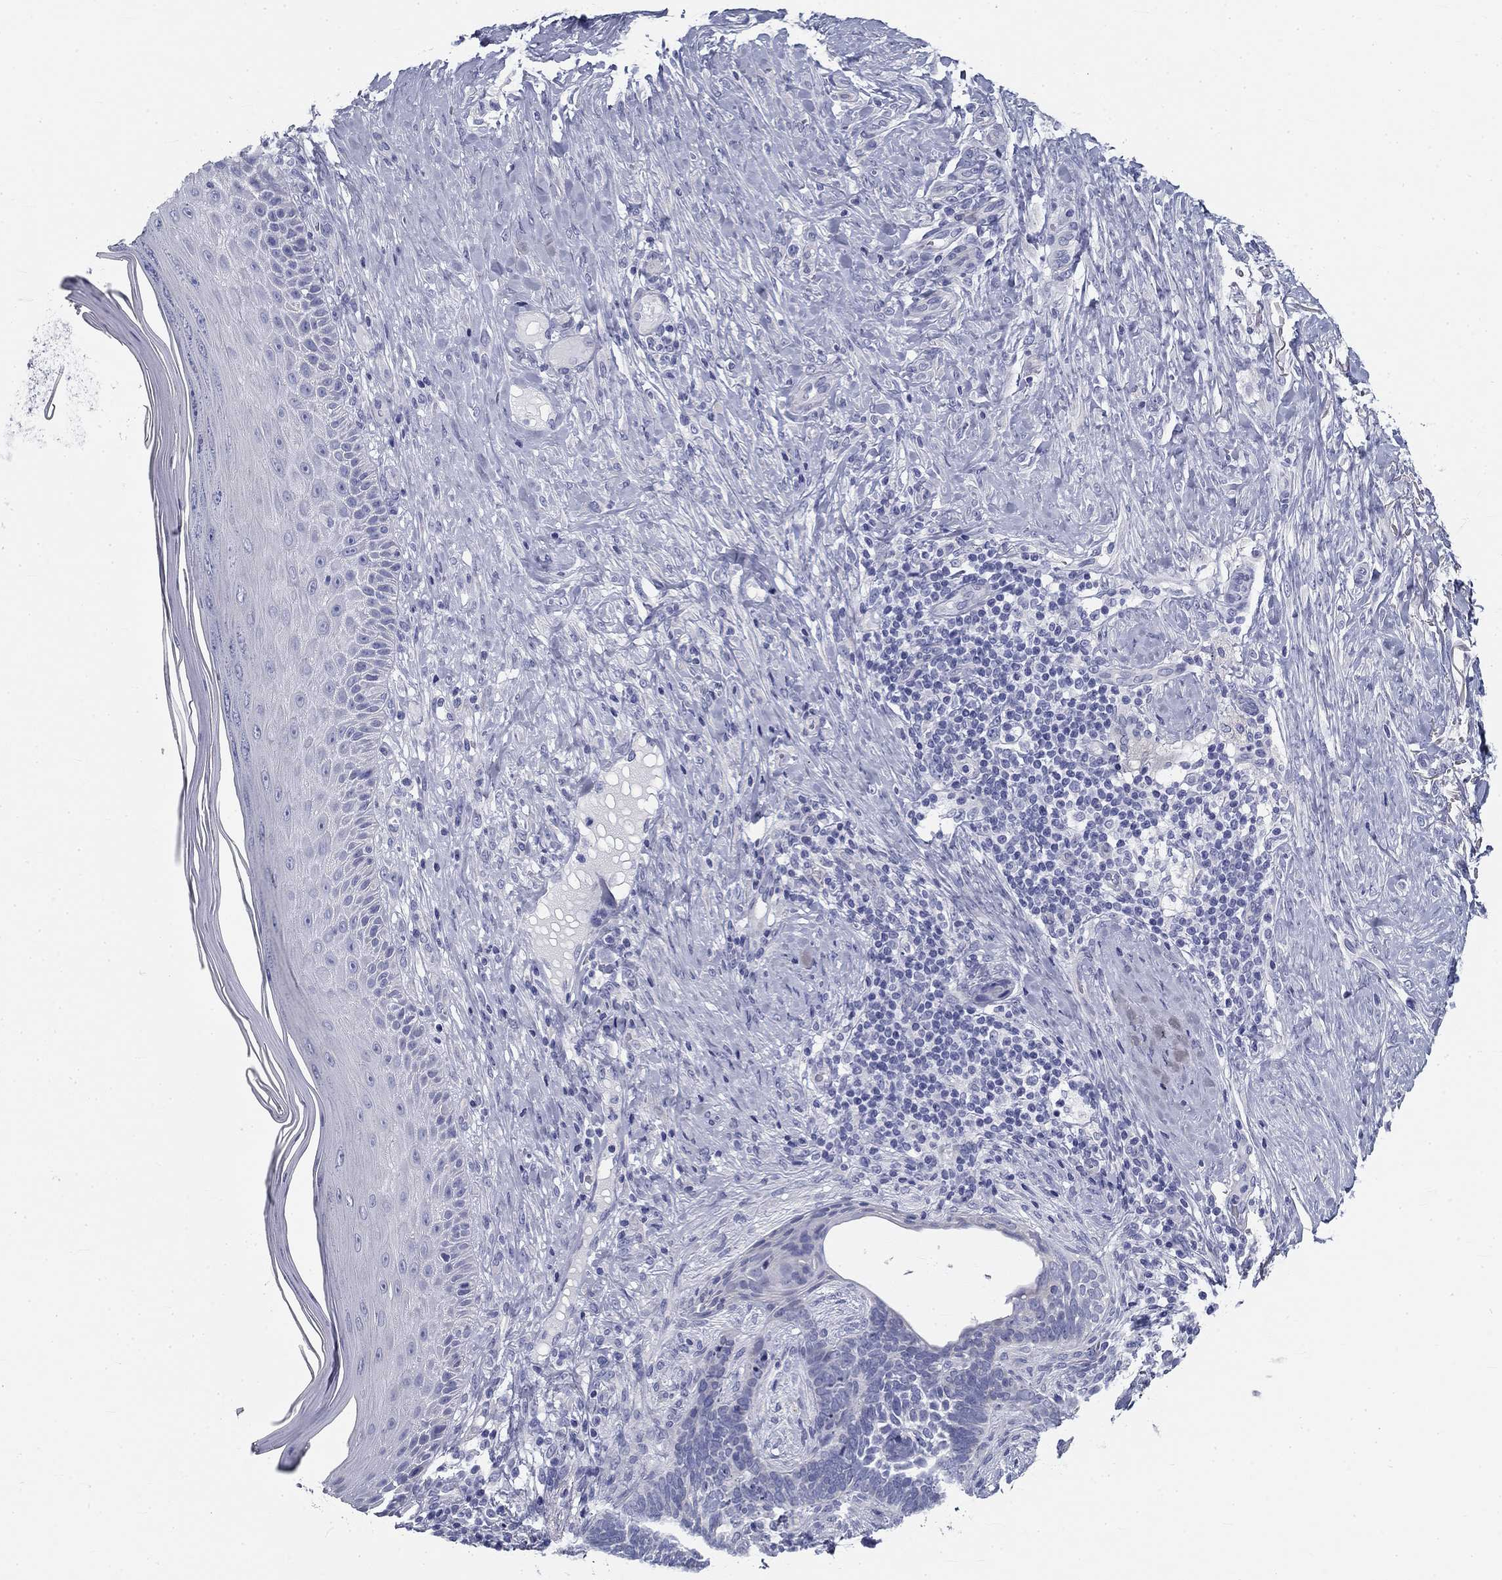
{"staining": {"intensity": "negative", "quantity": "none", "location": "none"}, "tissue": "skin cancer", "cell_type": "Tumor cells", "image_type": "cancer", "snomed": [{"axis": "morphology", "description": "Normal tissue, NOS"}, {"axis": "morphology", "description": "Basal cell carcinoma"}, {"axis": "topography", "description": "Skin"}], "caption": "High power microscopy histopathology image of an immunohistochemistry (IHC) micrograph of basal cell carcinoma (skin), revealing no significant expression in tumor cells.", "gene": "GALNTL5", "patient": {"sex": "male", "age": 46}}